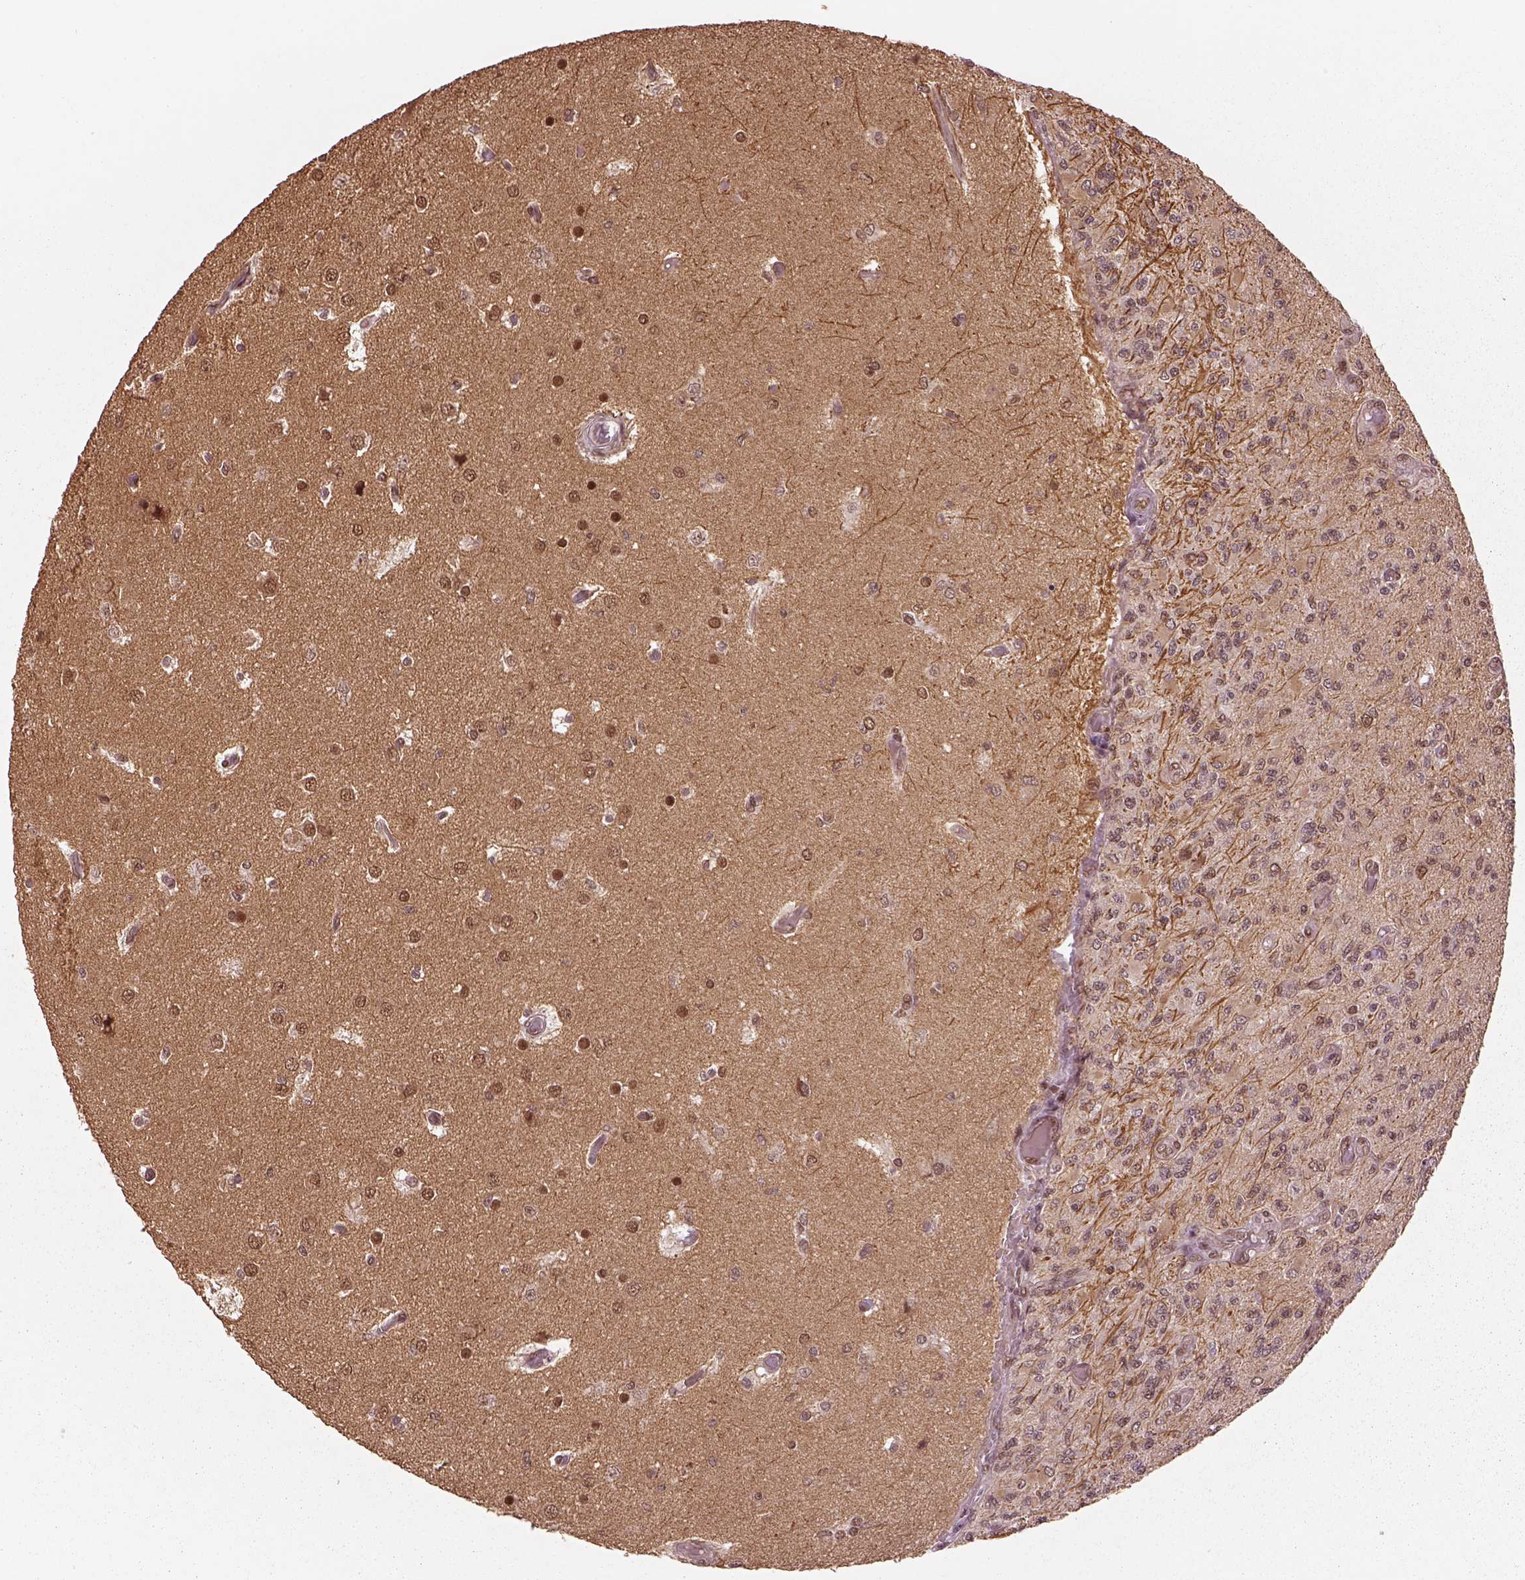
{"staining": {"intensity": "moderate", "quantity": "25%-75%", "location": "nuclear"}, "tissue": "glioma", "cell_type": "Tumor cells", "image_type": "cancer", "snomed": [{"axis": "morphology", "description": "Glioma, malignant, High grade"}, {"axis": "topography", "description": "Brain"}], "caption": "Immunohistochemistry of malignant glioma (high-grade) exhibits medium levels of moderate nuclear expression in about 25%-75% of tumor cells.", "gene": "BRD9", "patient": {"sex": "female", "age": 63}}